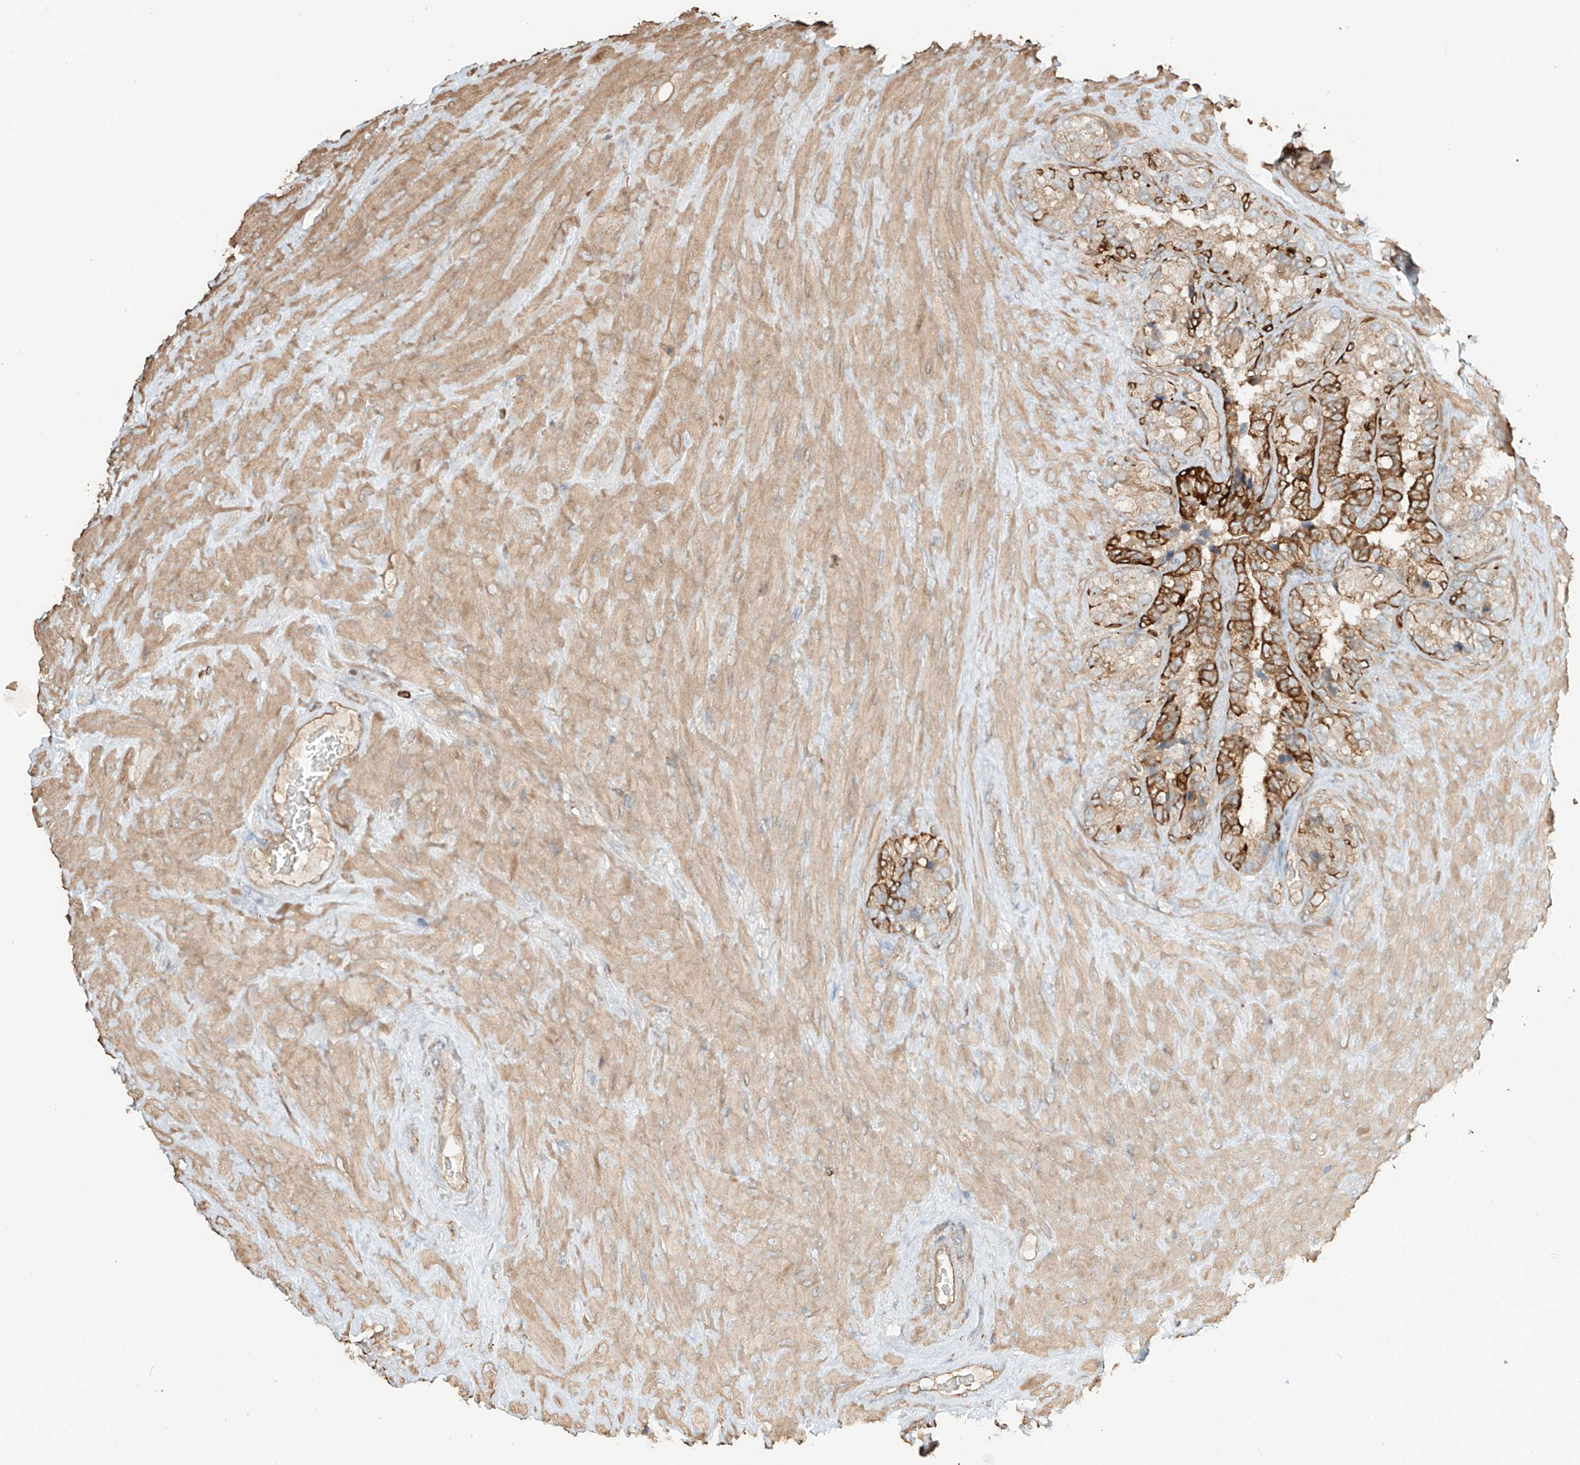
{"staining": {"intensity": "strong", "quantity": ">75%", "location": "cytoplasmic/membranous"}, "tissue": "seminal vesicle", "cell_type": "Glandular cells", "image_type": "normal", "snomed": [{"axis": "morphology", "description": "Normal tissue, NOS"}, {"axis": "topography", "description": "Prostate"}, {"axis": "topography", "description": "Seminal veicle"}], "caption": "This image reveals immunohistochemistry (IHC) staining of normal human seminal vesicle, with high strong cytoplasmic/membranous expression in about >75% of glandular cells.", "gene": "CCDC115", "patient": {"sex": "male", "age": 68}}